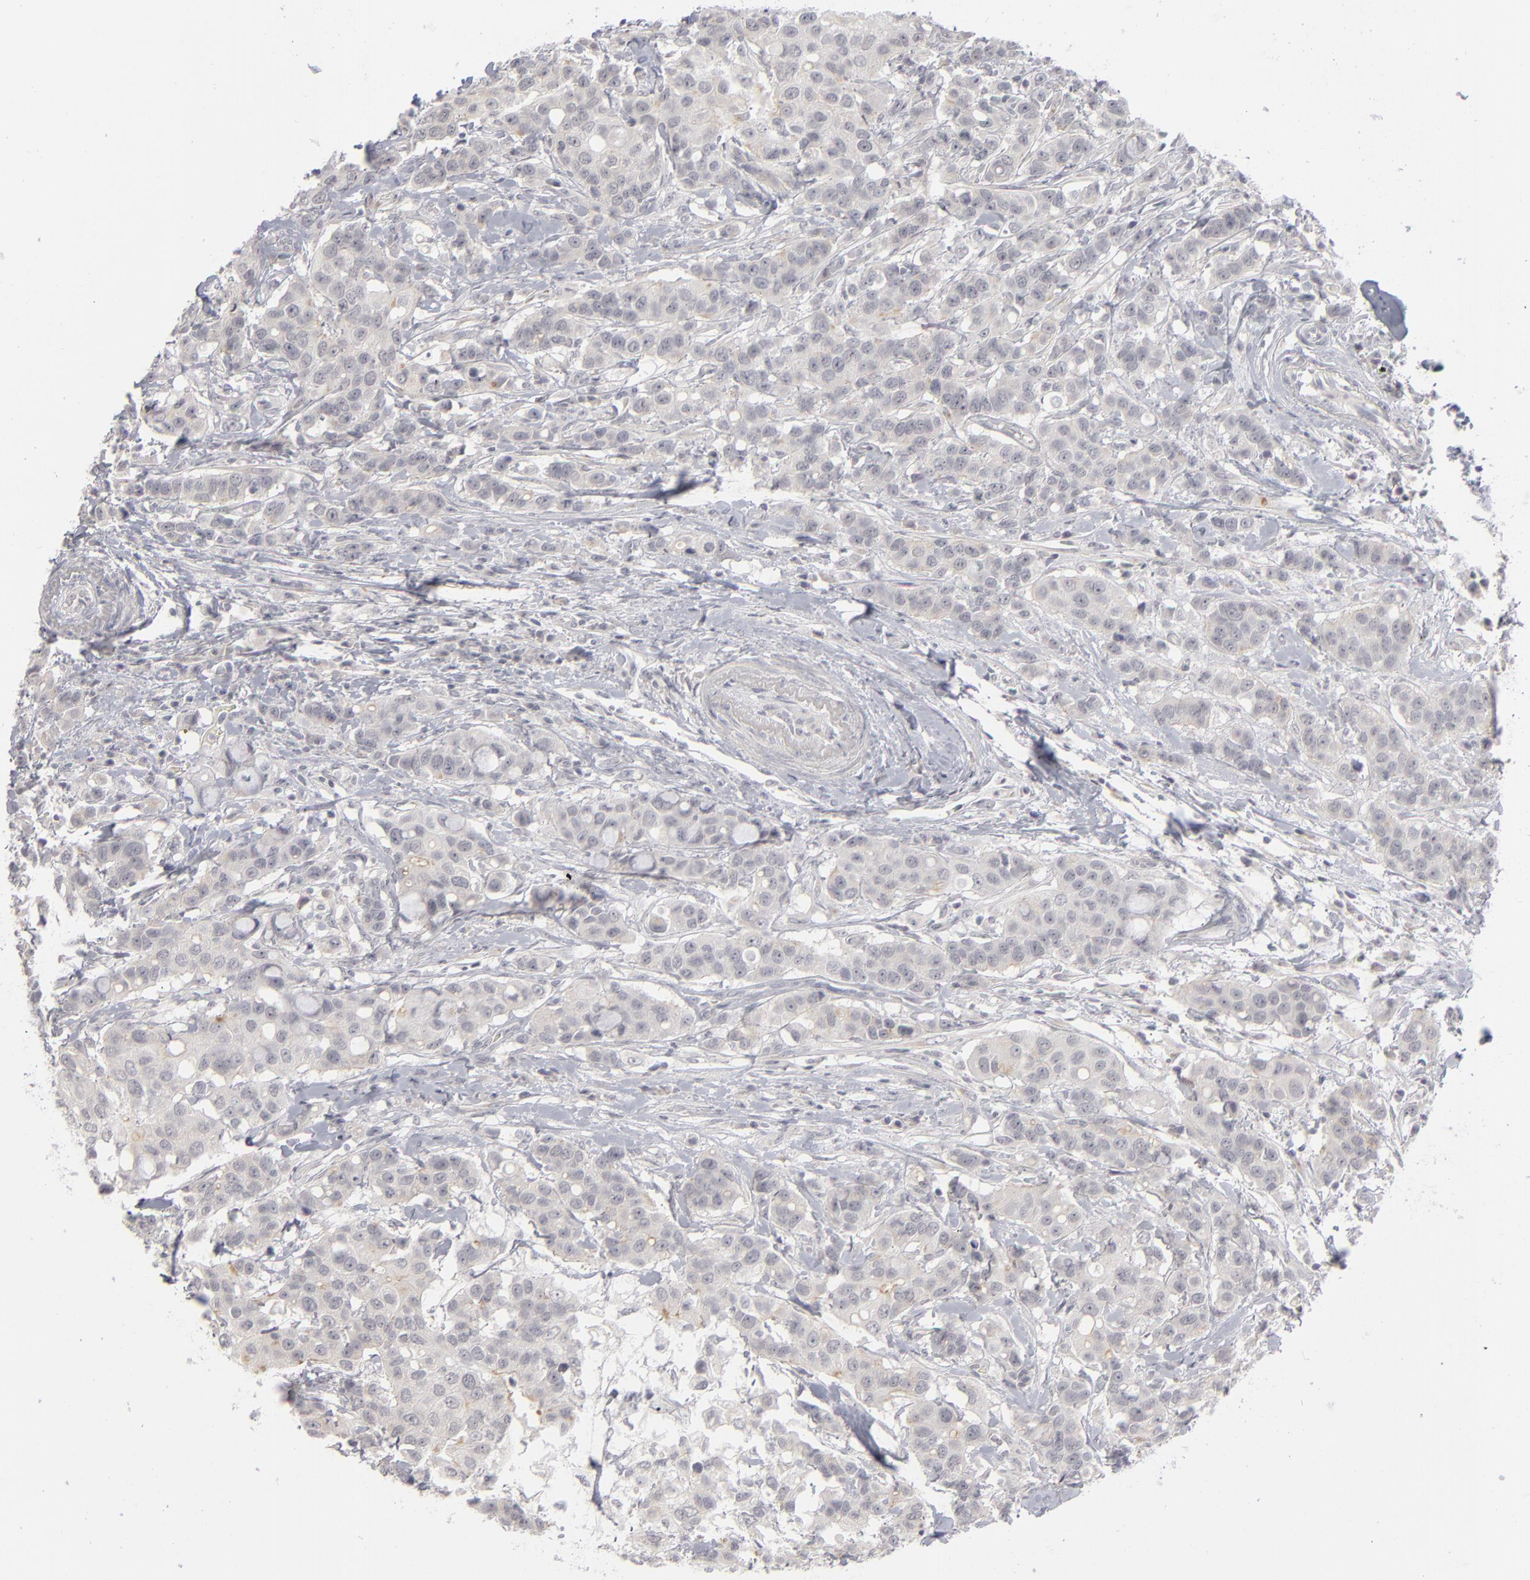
{"staining": {"intensity": "negative", "quantity": "none", "location": "none"}, "tissue": "breast cancer", "cell_type": "Tumor cells", "image_type": "cancer", "snomed": [{"axis": "morphology", "description": "Duct carcinoma"}, {"axis": "topography", "description": "Breast"}], "caption": "This is a photomicrograph of immunohistochemistry (IHC) staining of invasive ductal carcinoma (breast), which shows no expression in tumor cells.", "gene": "KIAA1210", "patient": {"sex": "female", "age": 27}}